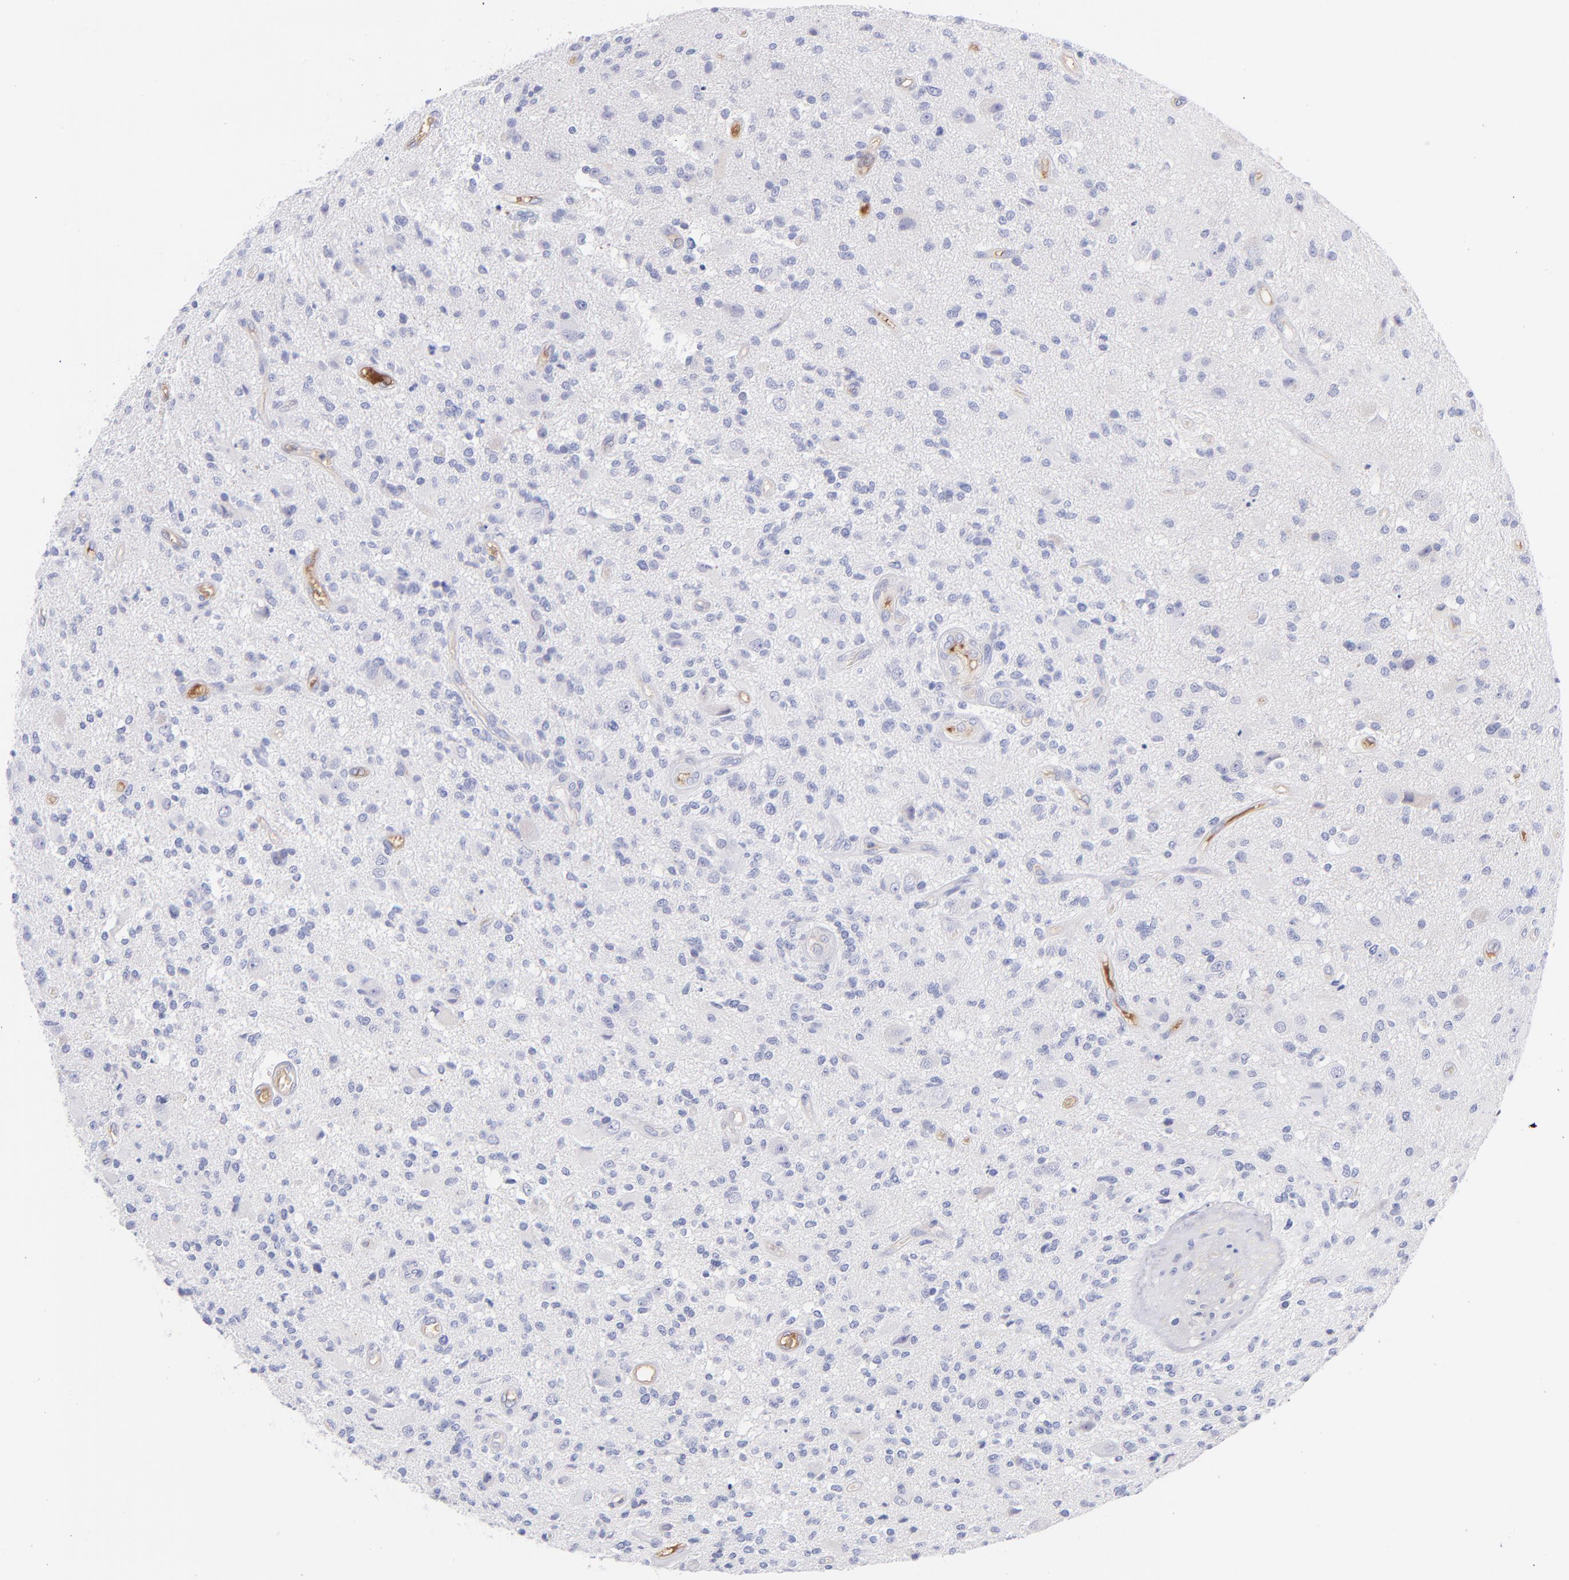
{"staining": {"intensity": "negative", "quantity": "none", "location": "none"}, "tissue": "glioma", "cell_type": "Tumor cells", "image_type": "cancer", "snomed": [{"axis": "morphology", "description": "Normal tissue, NOS"}, {"axis": "morphology", "description": "Glioma, malignant, High grade"}, {"axis": "topography", "description": "Cerebral cortex"}], "caption": "Tumor cells show no significant positivity in glioma. (DAB (3,3'-diaminobenzidine) immunohistochemistry visualized using brightfield microscopy, high magnification).", "gene": "HP", "patient": {"sex": "male", "age": 75}}